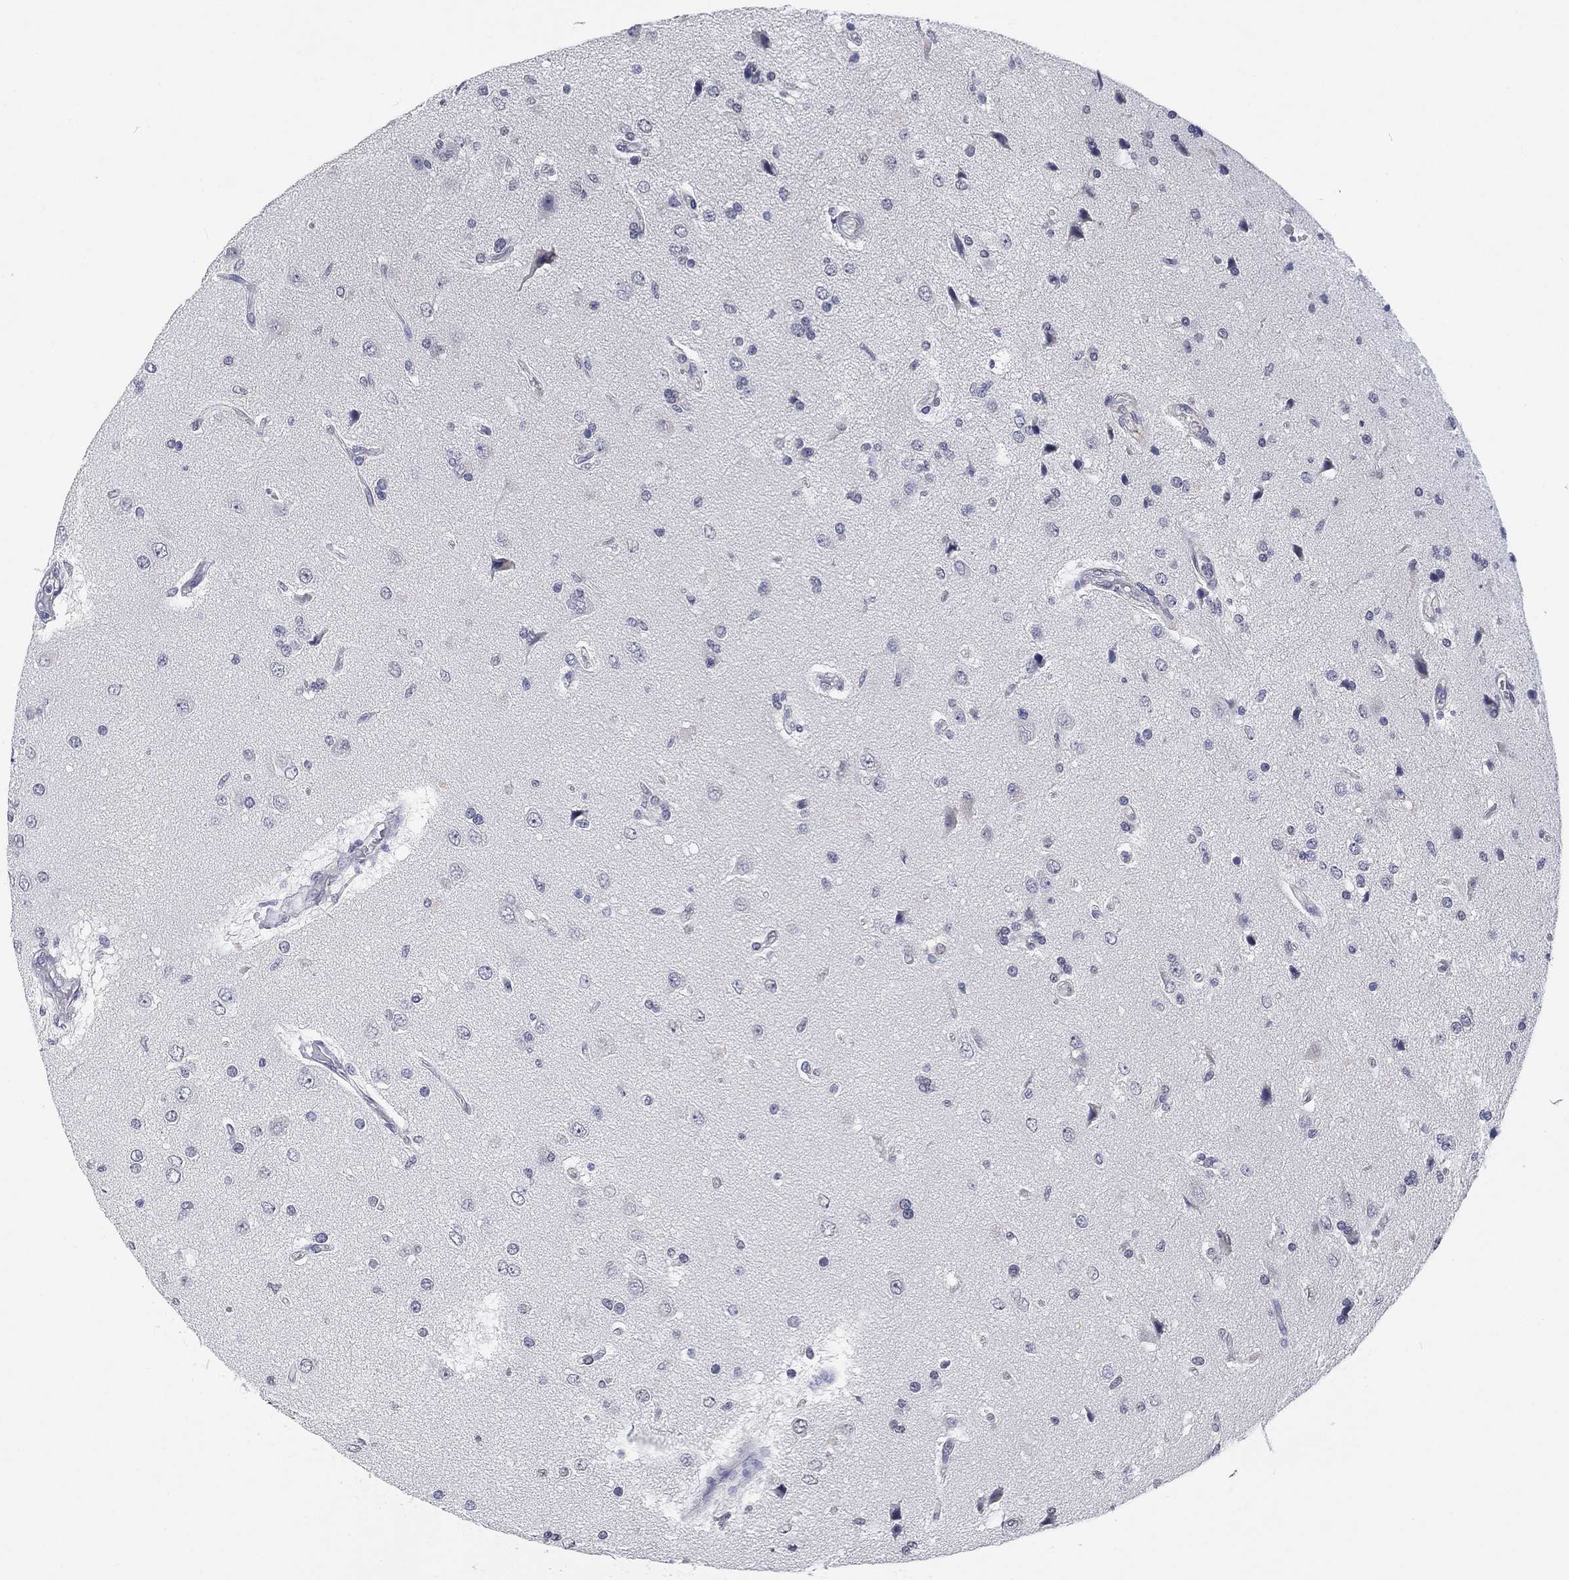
{"staining": {"intensity": "negative", "quantity": "none", "location": "none"}, "tissue": "glioma", "cell_type": "Tumor cells", "image_type": "cancer", "snomed": [{"axis": "morphology", "description": "Glioma, malignant, High grade"}, {"axis": "topography", "description": "Brain"}], "caption": "This is an immunohistochemistry (IHC) photomicrograph of glioma. There is no positivity in tumor cells.", "gene": "OTUB2", "patient": {"sex": "male", "age": 56}}